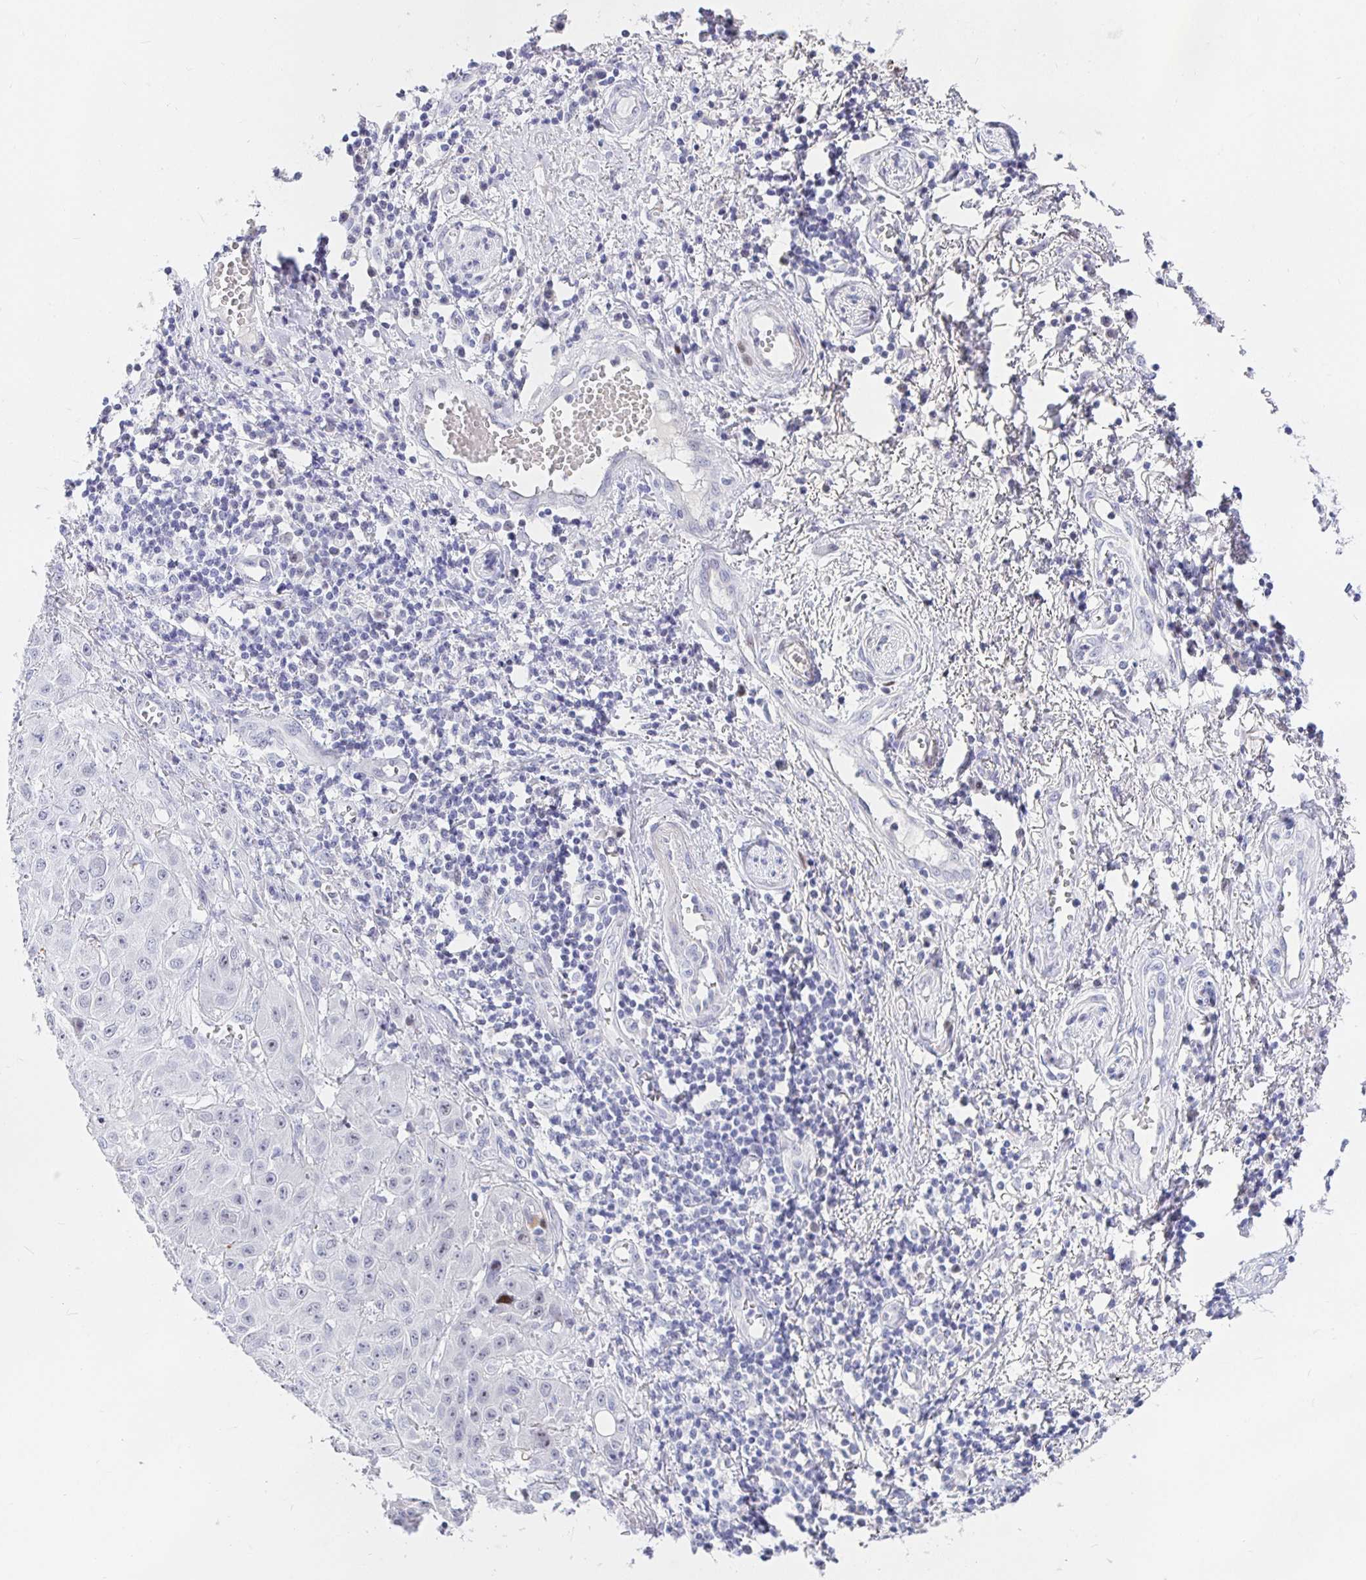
{"staining": {"intensity": "negative", "quantity": "none", "location": "none"}, "tissue": "skin cancer", "cell_type": "Tumor cells", "image_type": "cancer", "snomed": [{"axis": "morphology", "description": "Squamous cell carcinoma, NOS"}, {"axis": "topography", "description": "Skin"}, {"axis": "topography", "description": "Vulva"}], "caption": "Immunohistochemical staining of skin cancer (squamous cell carcinoma) shows no significant positivity in tumor cells. (IHC, brightfield microscopy, high magnification).", "gene": "KBTBD13", "patient": {"sex": "female", "age": 71}}